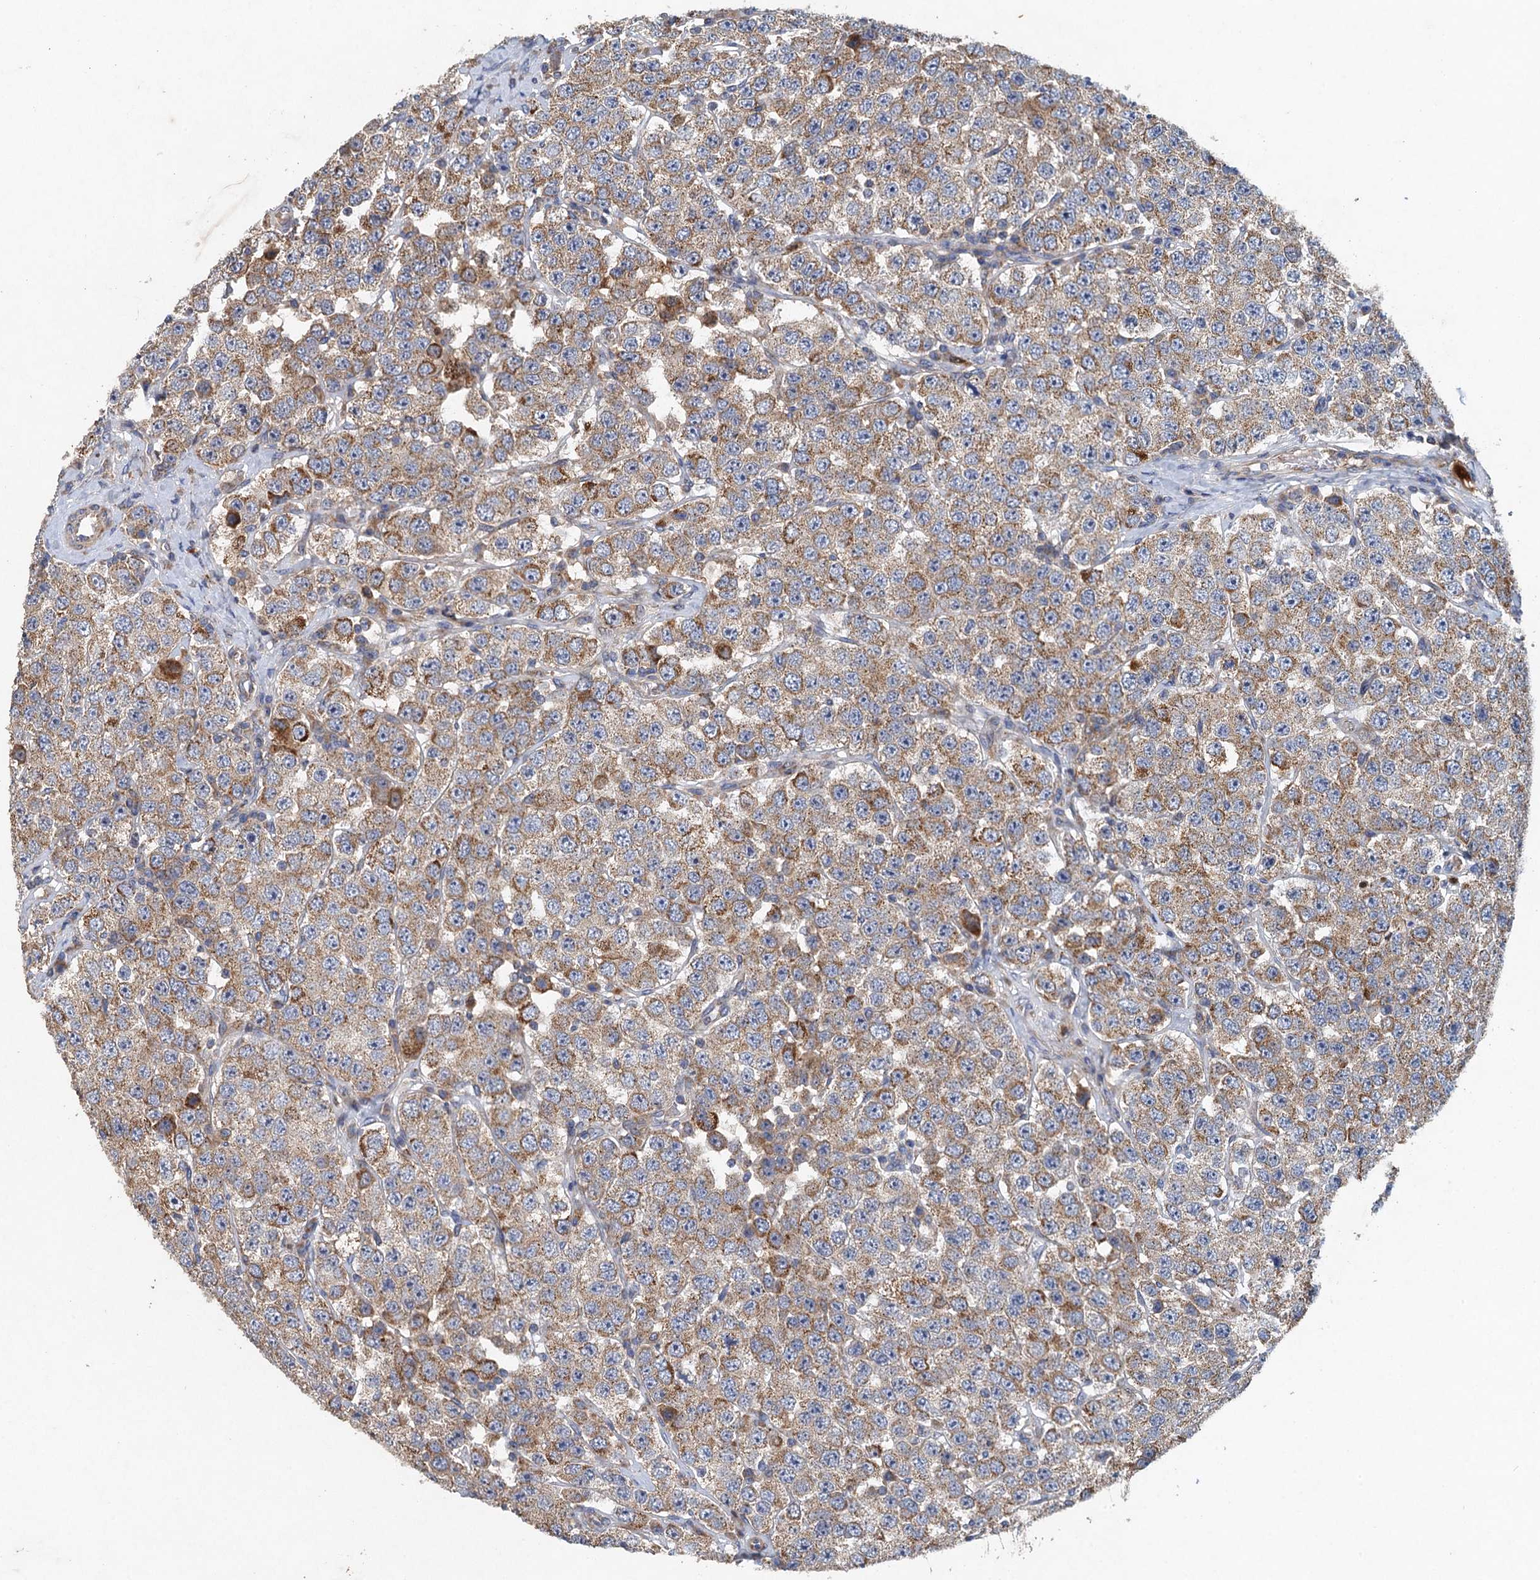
{"staining": {"intensity": "moderate", "quantity": ">75%", "location": "cytoplasmic/membranous"}, "tissue": "testis cancer", "cell_type": "Tumor cells", "image_type": "cancer", "snomed": [{"axis": "morphology", "description": "Seminoma, NOS"}, {"axis": "topography", "description": "Testis"}], "caption": "High-magnification brightfield microscopy of seminoma (testis) stained with DAB (brown) and counterstained with hematoxylin (blue). tumor cells exhibit moderate cytoplasmic/membranous staining is seen in about>75% of cells.", "gene": "BCS1L", "patient": {"sex": "male", "age": 28}}